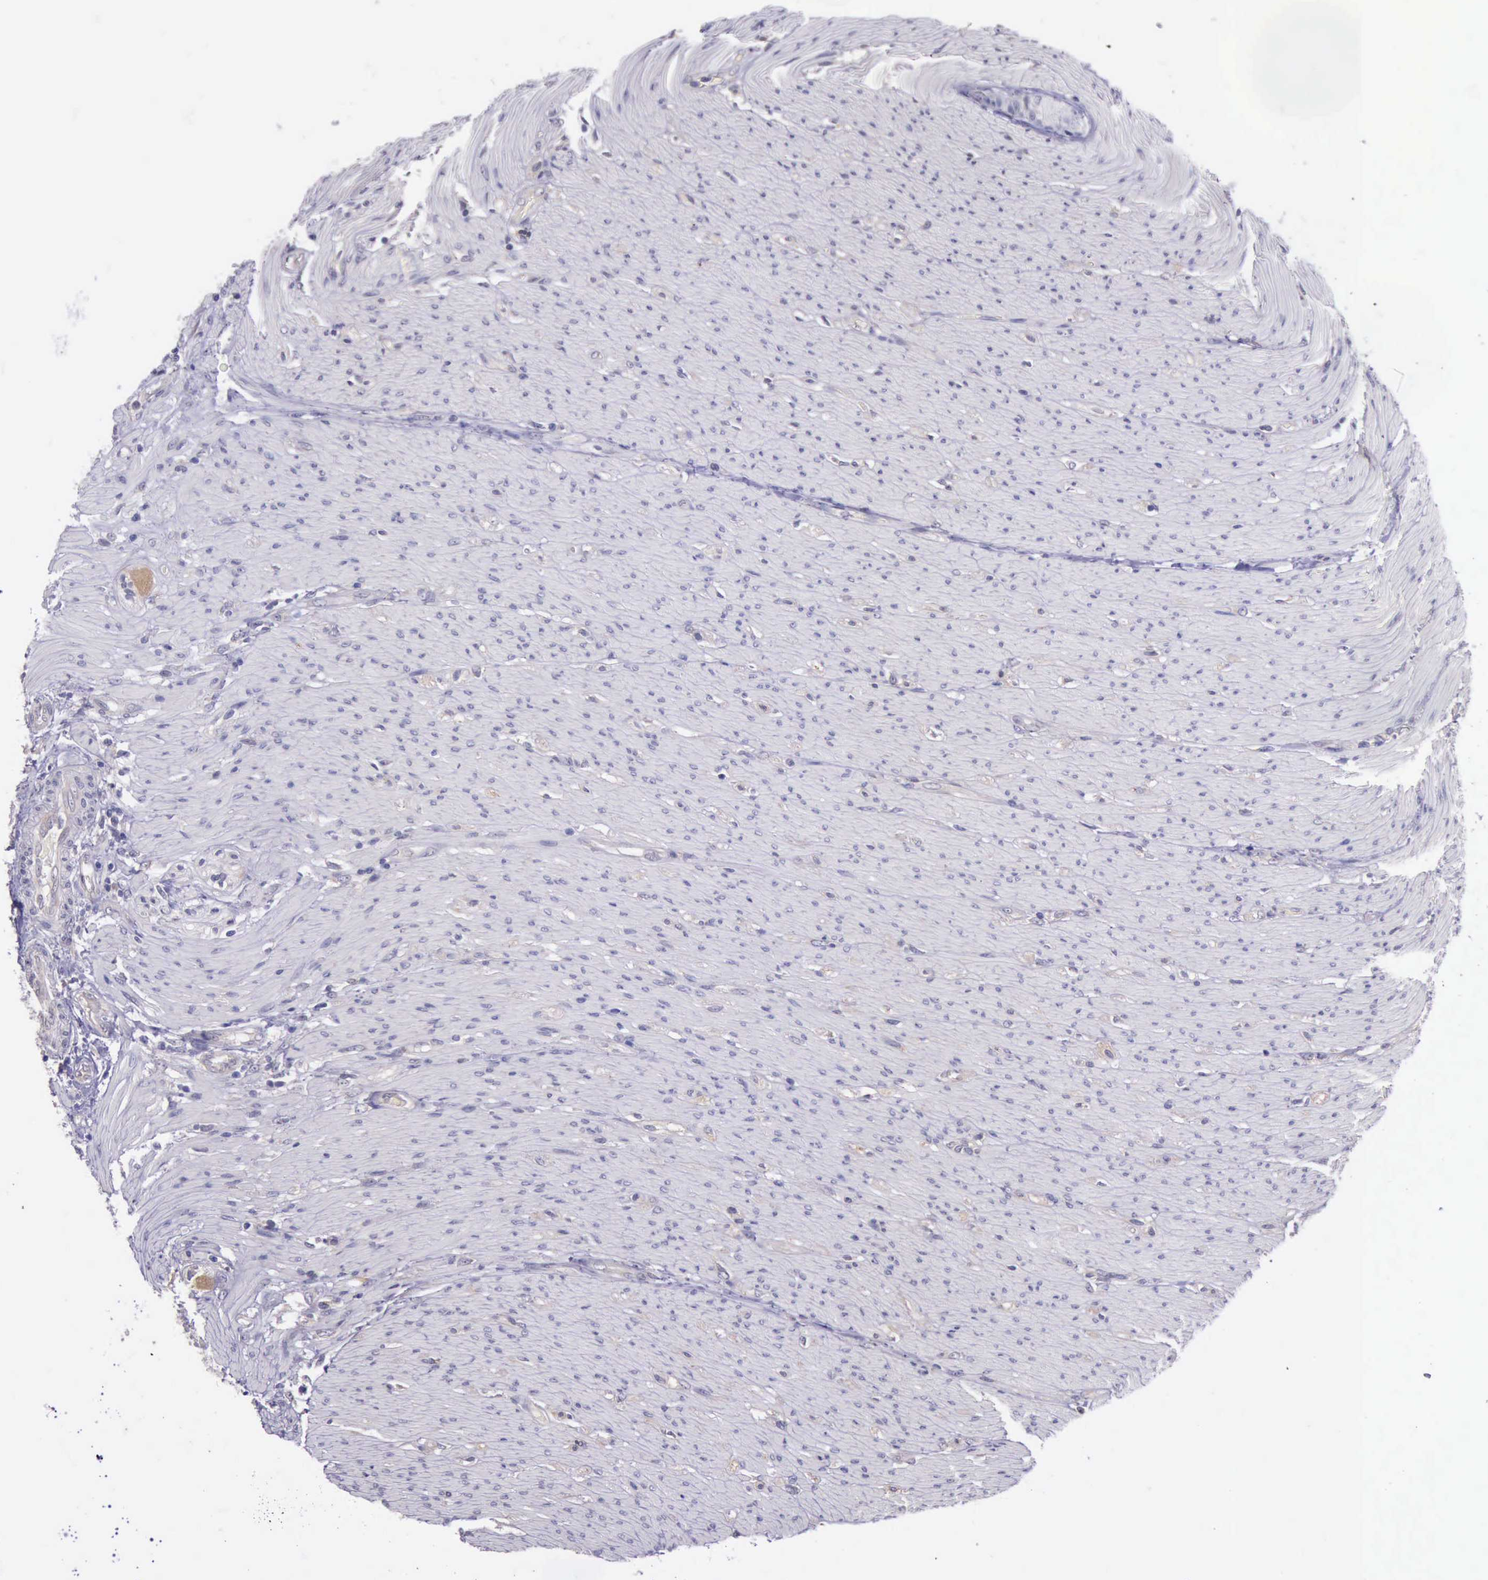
{"staining": {"intensity": "moderate", "quantity": "25%-75%", "location": "cytoplasmic/membranous"}, "tissue": "colorectal cancer", "cell_type": "Tumor cells", "image_type": "cancer", "snomed": [{"axis": "morphology", "description": "Adenocarcinoma, NOS"}, {"axis": "topography", "description": "Colon"}], "caption": "Colorectal cancer tissue demonstrates moderate cytoplasmic/membranous positivity in approximately 25%-75% of tumor cells, visualized by immunohistochemistry.", "gene": "PLEK2", "patient": {"sex": "female", "age": 46}}